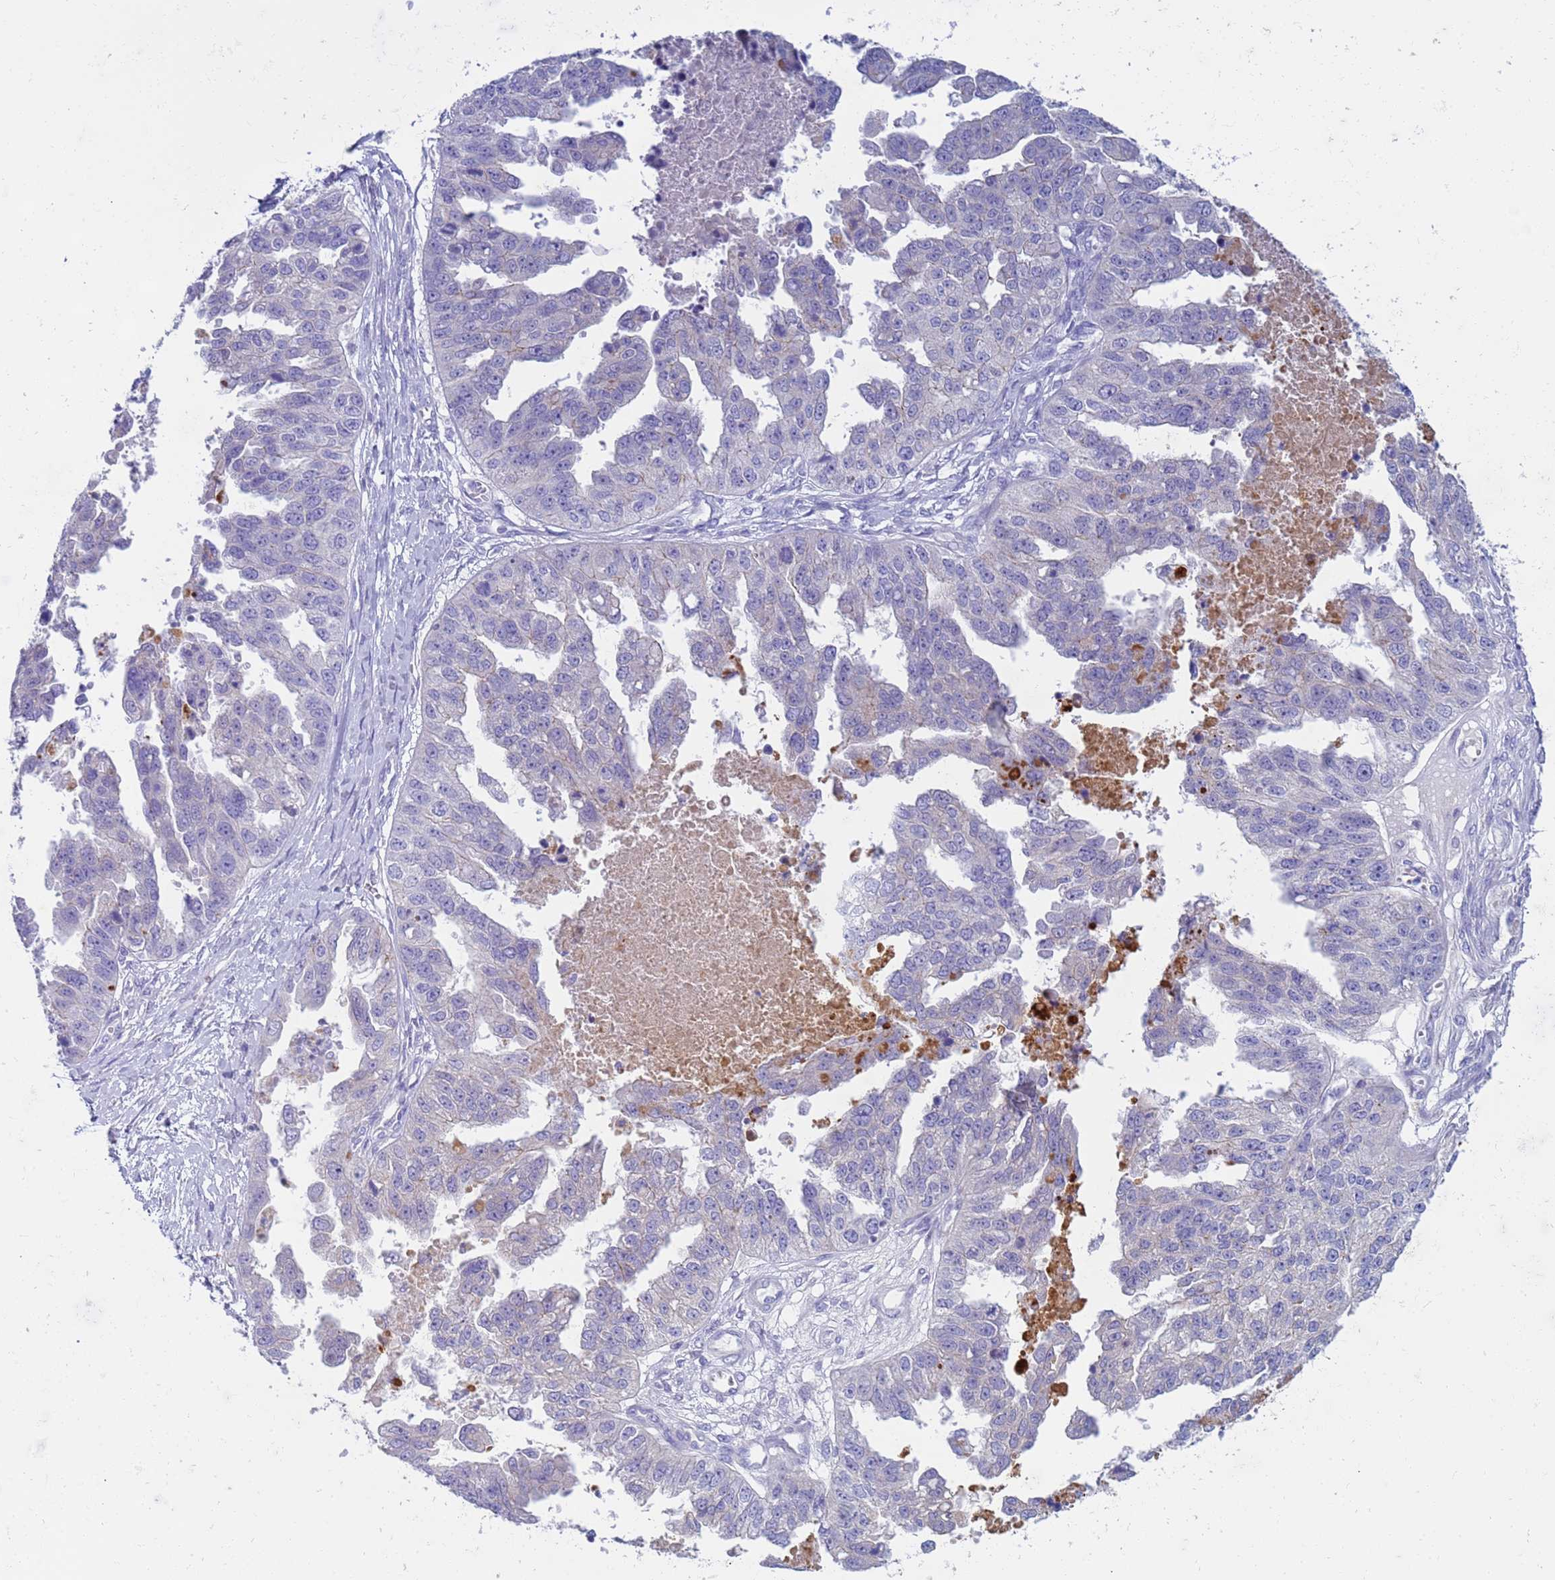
{"staining": {"intensity": "negative", "quantity": "none", "location": "none"}, "tissue": "ovarian cancer", "cell_type": "Tumor cells", "image_type": "cancer", "snomed": [{"axis": "morphology", "description": "Cystadenocarcinoma, serous, NOS"}, {"axis": "topography", "description": "Ovary"}], "caption": "This is an immunohistochemistry micrograph of serous cystadenocarcinoma (ovarian). There is no positivity in tumor cells.", "gene": "C4orf46", "patient": {"sex": "female", "age": 58}}